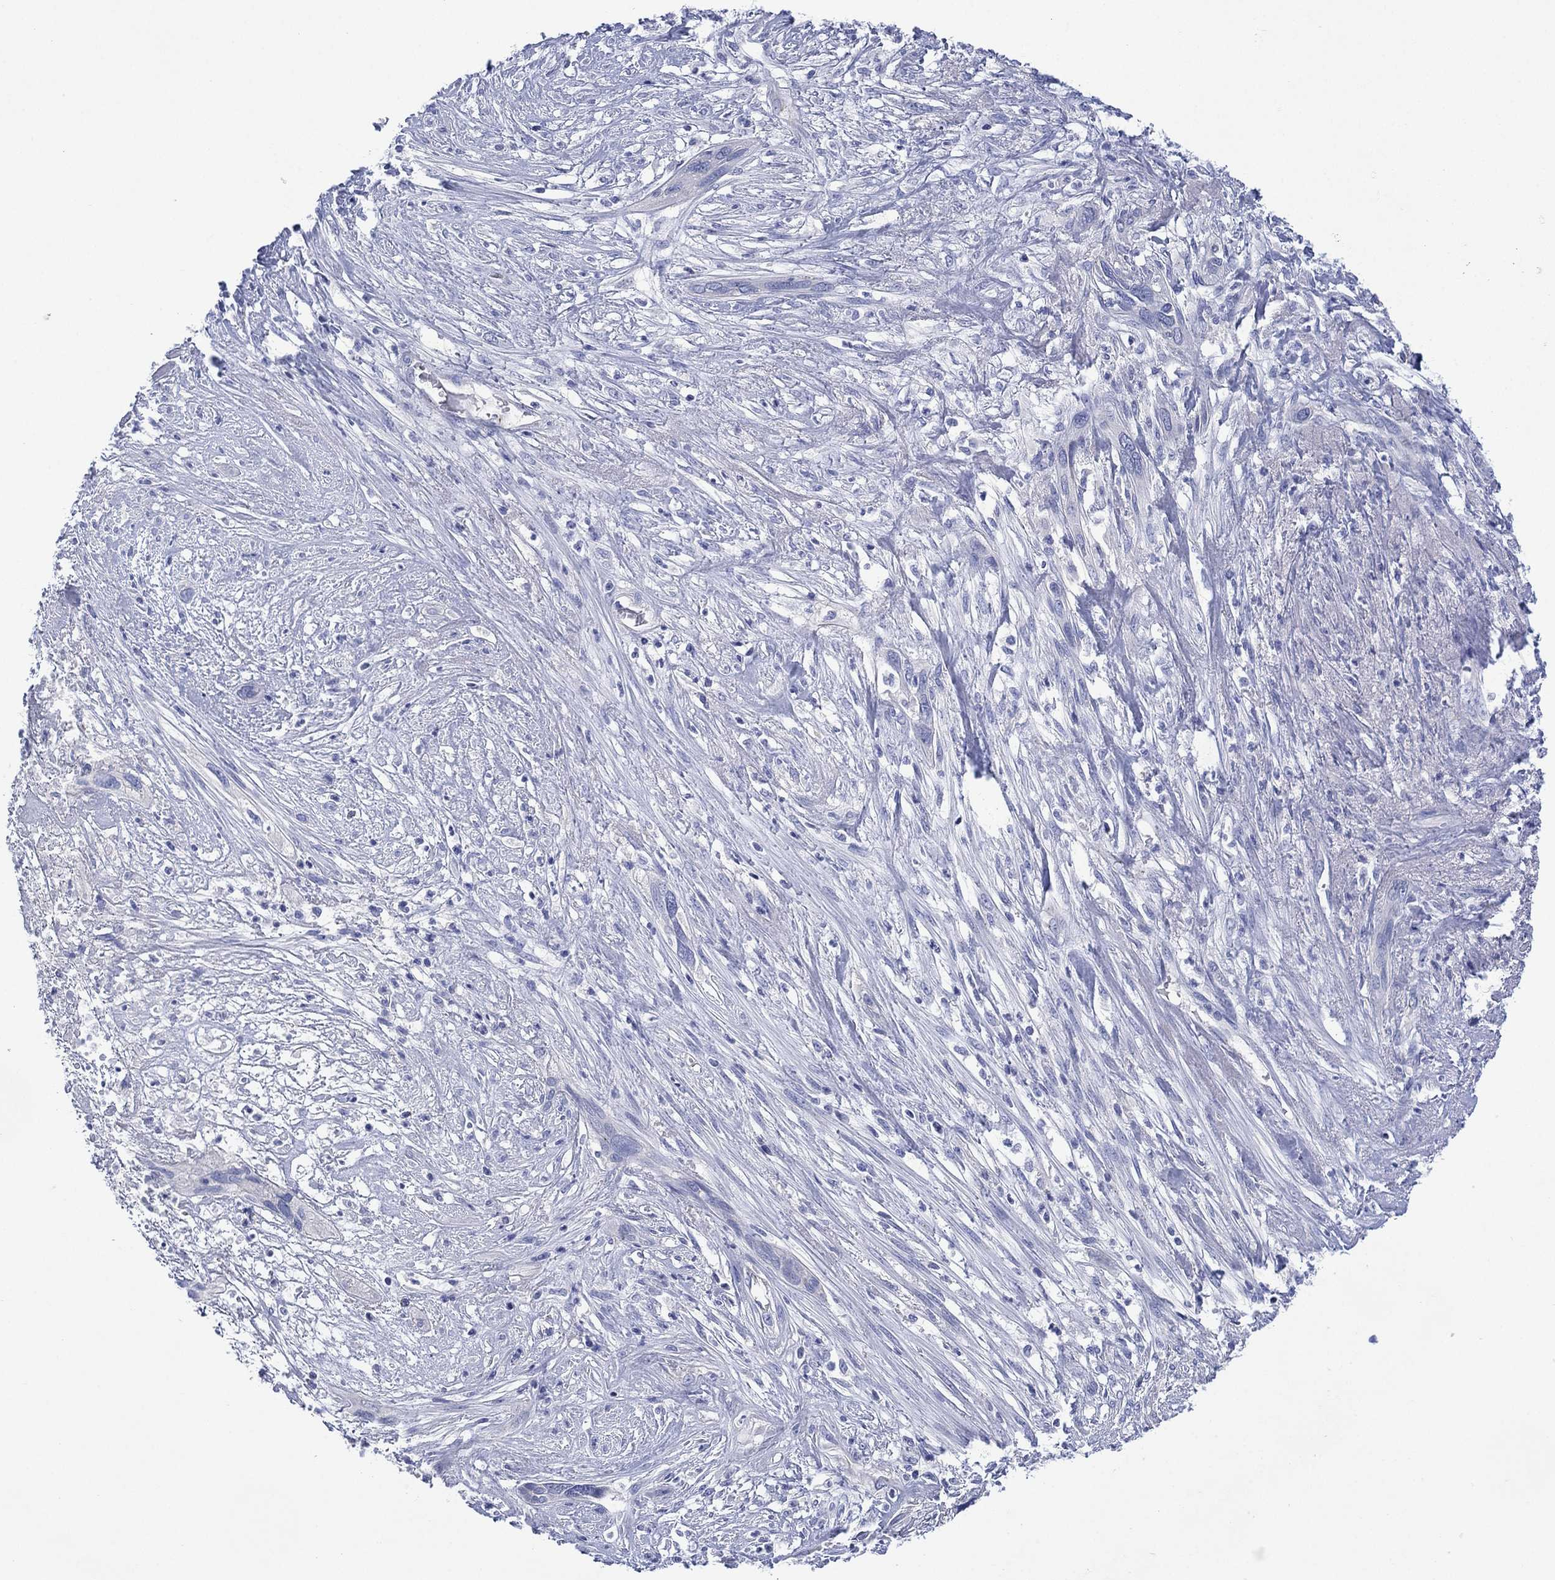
{"staining": {"intensity": "negative", "quantity": "none", "location": "none"}, "tissue": "cervical cancer", "cell_type": "Tumor cells", "image_type": "cancer", "snomed": [{"axis": "morphology", "description": "Squamous cell carcinoma, NOS"}, {"axis": "topography", "description": "Cervix"}], "caption": "Immunohistochemical staining of human cervical cancer (squamous cell carcinoma) reveals no significant staining in tumor cells.", "gene": "CHRNA3", "patient": {"sex": "female", "age": 57}}